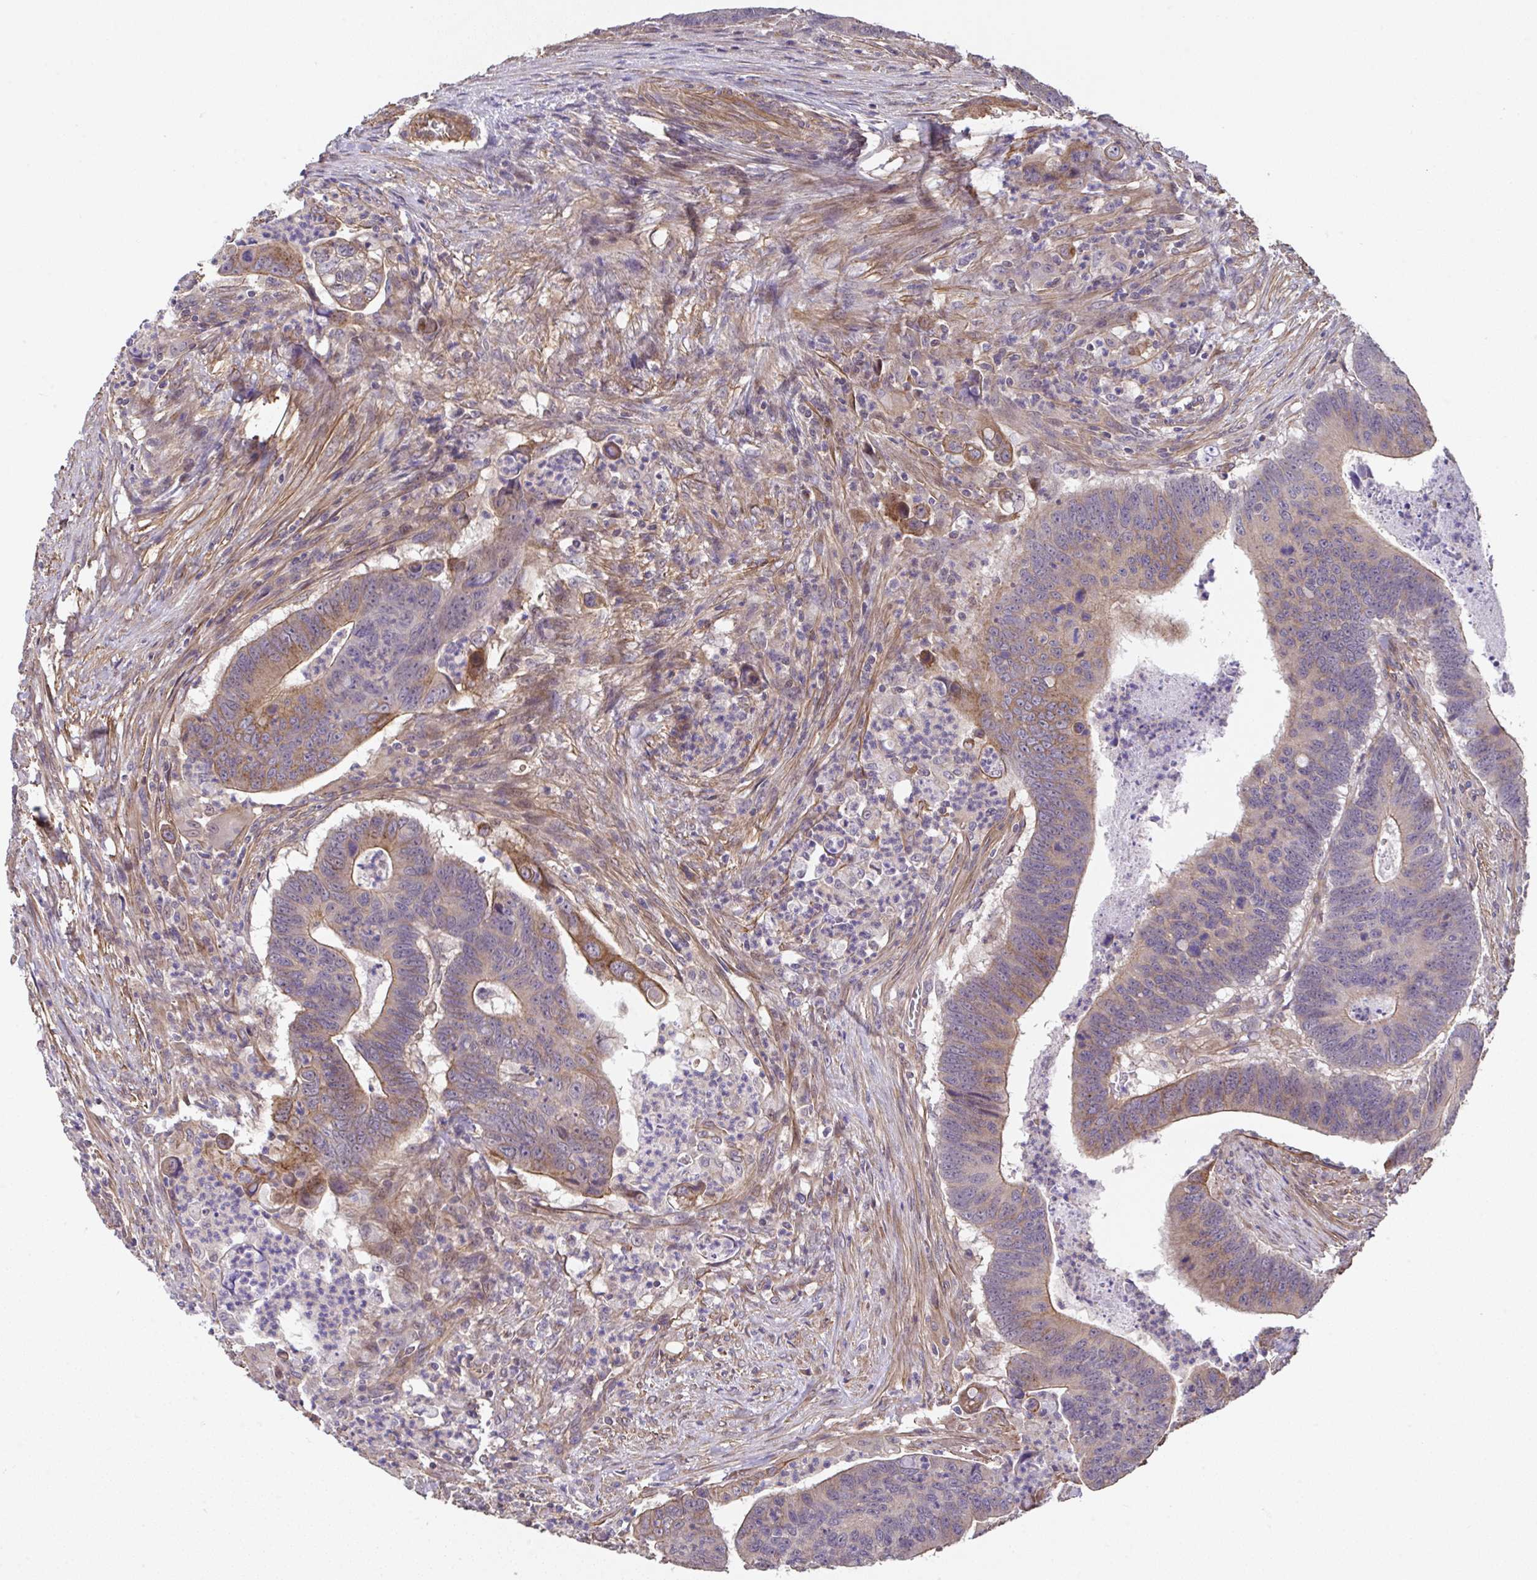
{"staining": {"intensity": "moderate", "quantity": "25%-75%", "location": "cytoplasmic/membranous"}, "tissue": "colorectal cancer", "cell_type": "Tumor cells", "image_type": "cancer", "snomed": [{"axis": "morphology", "description": "Adenocarcinoma, NOS"}, {"axis": "topography", "description": "Colon"}], "caption": "Human adenocarcinoma (colorectal) stained with a protein marker demonstrates moderate staining in tumor cells.", "gene": "ZNF696", "patient": {"sex": "male", "age": 62}}